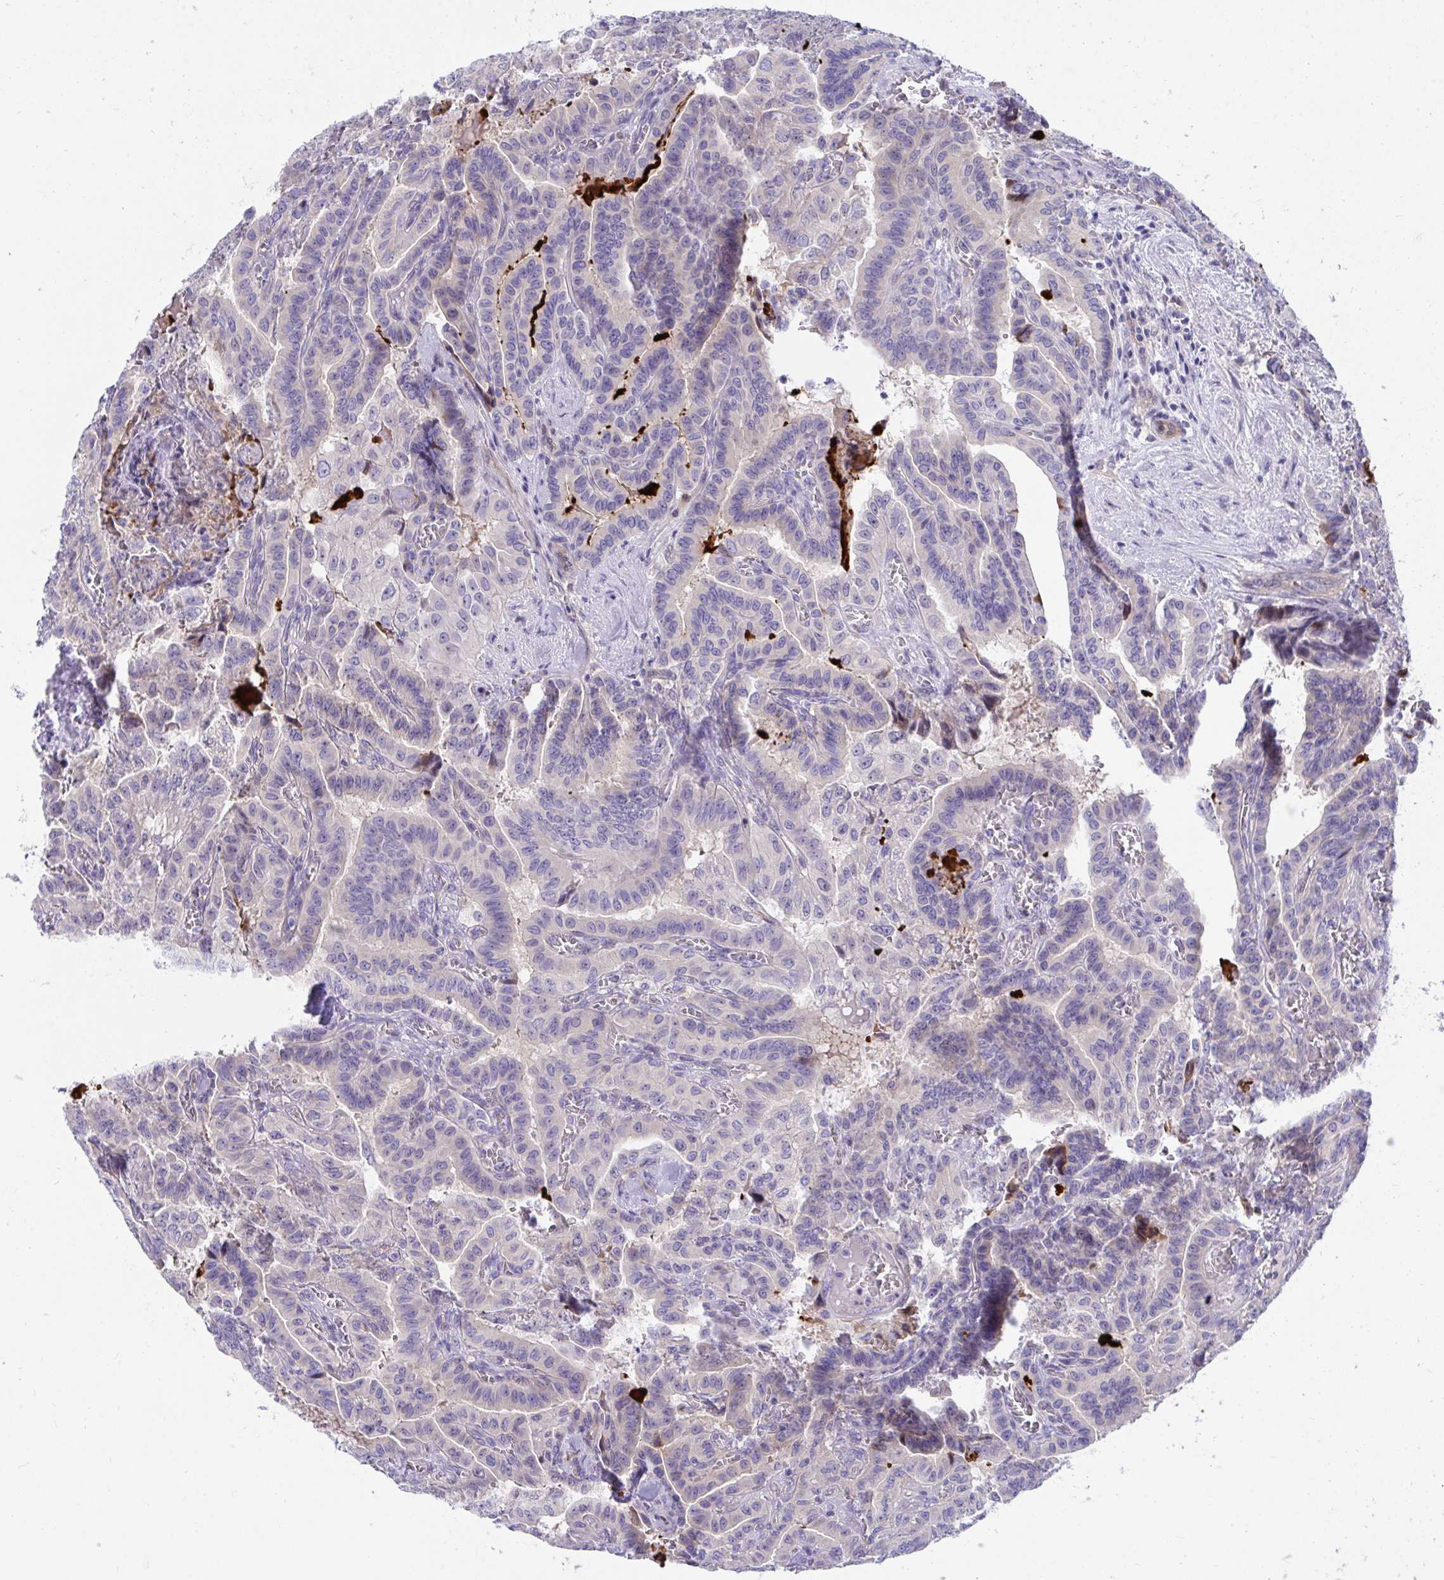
{"staining": {"intensity": "moderate", "quantity": "<25%", "location": "nuclear"}, "tissue": "thyroid cancer", "cell_type": "Tumor cells", "image_type": "cancer", "snomed": [{"axis": "morphology", "description": "Papillary adenocarcinoma, NOS"}, {"axis": "morphology", "description": "Papillary adenoma metastatic"}, {"axis": "topography", "description": "Thyroid gland"}], "caption": "DAB immunohistochemical staining of thyroid papillary adenoma metastatic demonstrates moderate nuclear protein staining in approximately <25% of tumor cells.", "gene": "CENPQ", "patient": {"sex": "male", "age": 87}}